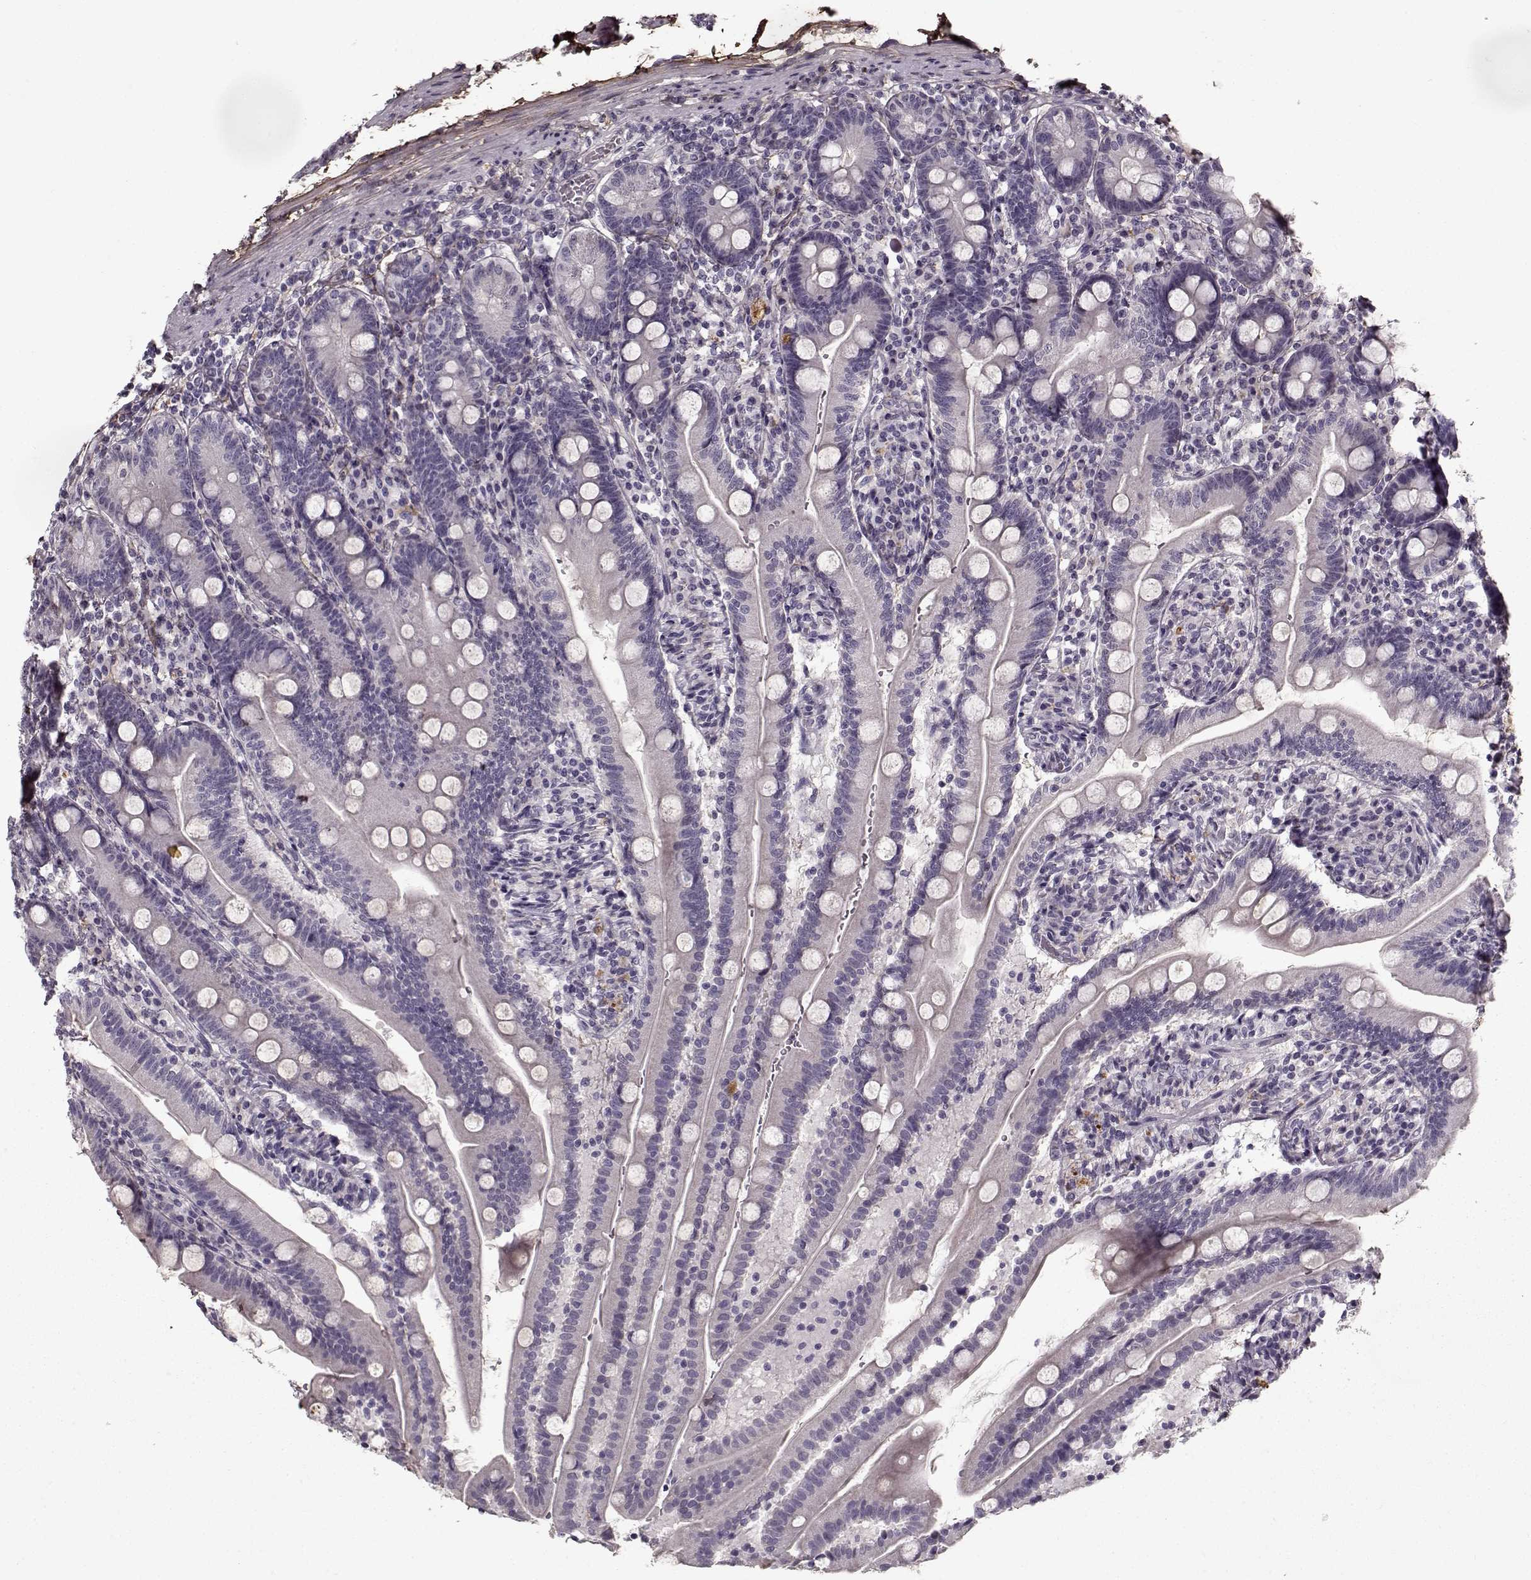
{"staining": {"intensity": "negative", "quantity": "none", "location": "none"}, "tissue": "duodenum", "cell_type": "Glandular cells", "image_type": "normal", "snomed": [{"axis": "morphology", "description": "Normal tissue, NOS"}, {"axis": "topography", "description": "Duodenum"}], "caption": "This is an IHC photomicrograph of benign duodenum. There is no expression in glandular cells.", "gene": "LUM", "patient": {"sex": "female", "age": 67}}